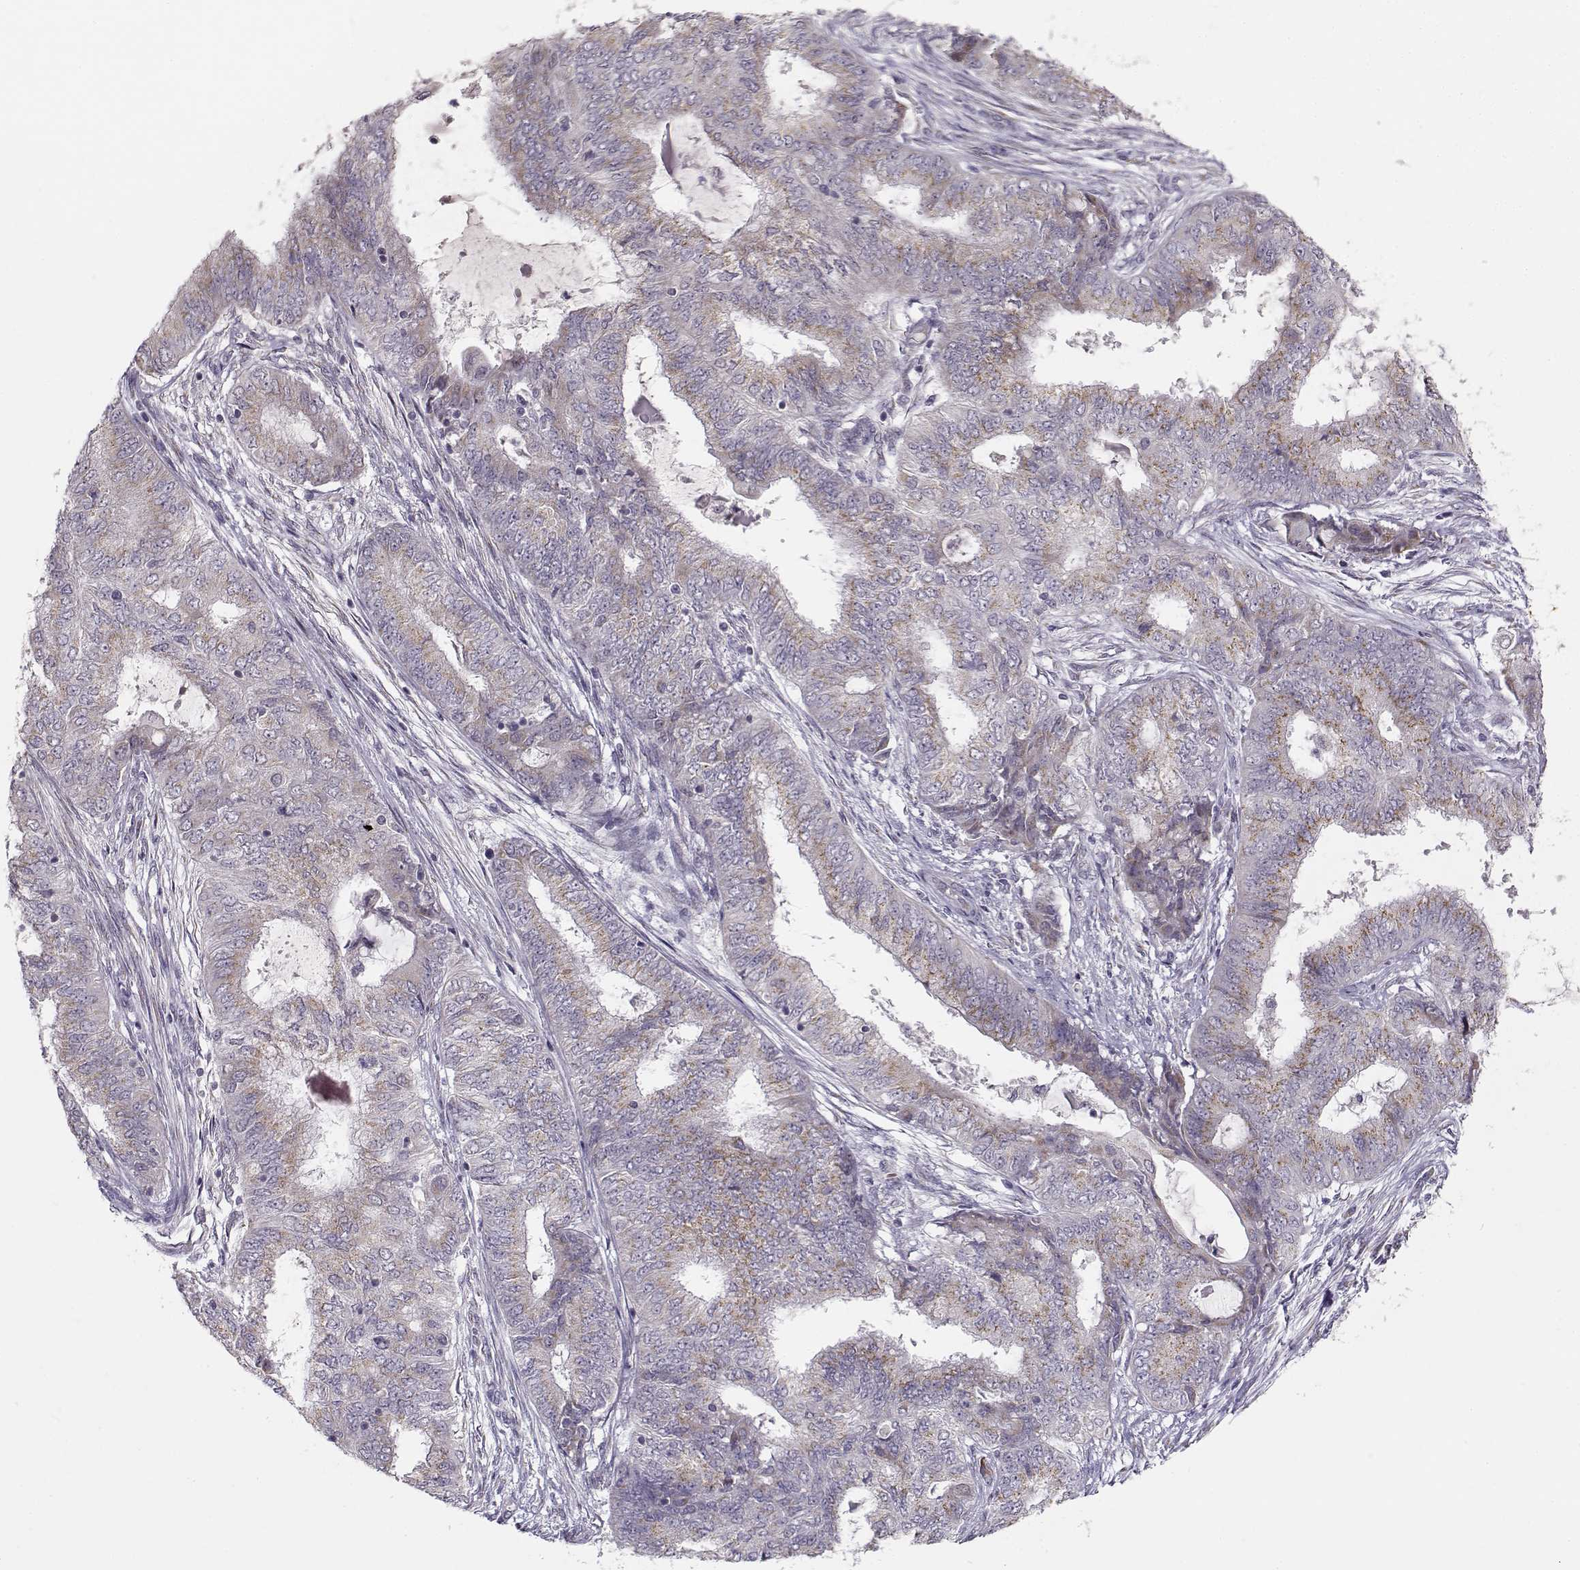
{"staining": {"intensity": "weak", "quantity": "25%-75%", "location": "cytoplasmic/membranous"}, "tissue": "endometrial cancer", "cell_type": "Tumor cells", "image_type": "cancer", "snomed": [{"axis": "morphology", "description": "Adenocarcinoma, NOS"}, {"axis": "topography", "description": "Endometrium"}], "caption": "Protein staining of endometrial cancer (adenocarcinoma) tissue demonstrates weak cytoplasmic/membranous staining in about 25%-75% of tumor cells.", "gene": "SLC4A5", "patient": {"sex": "female", "age": 62}}